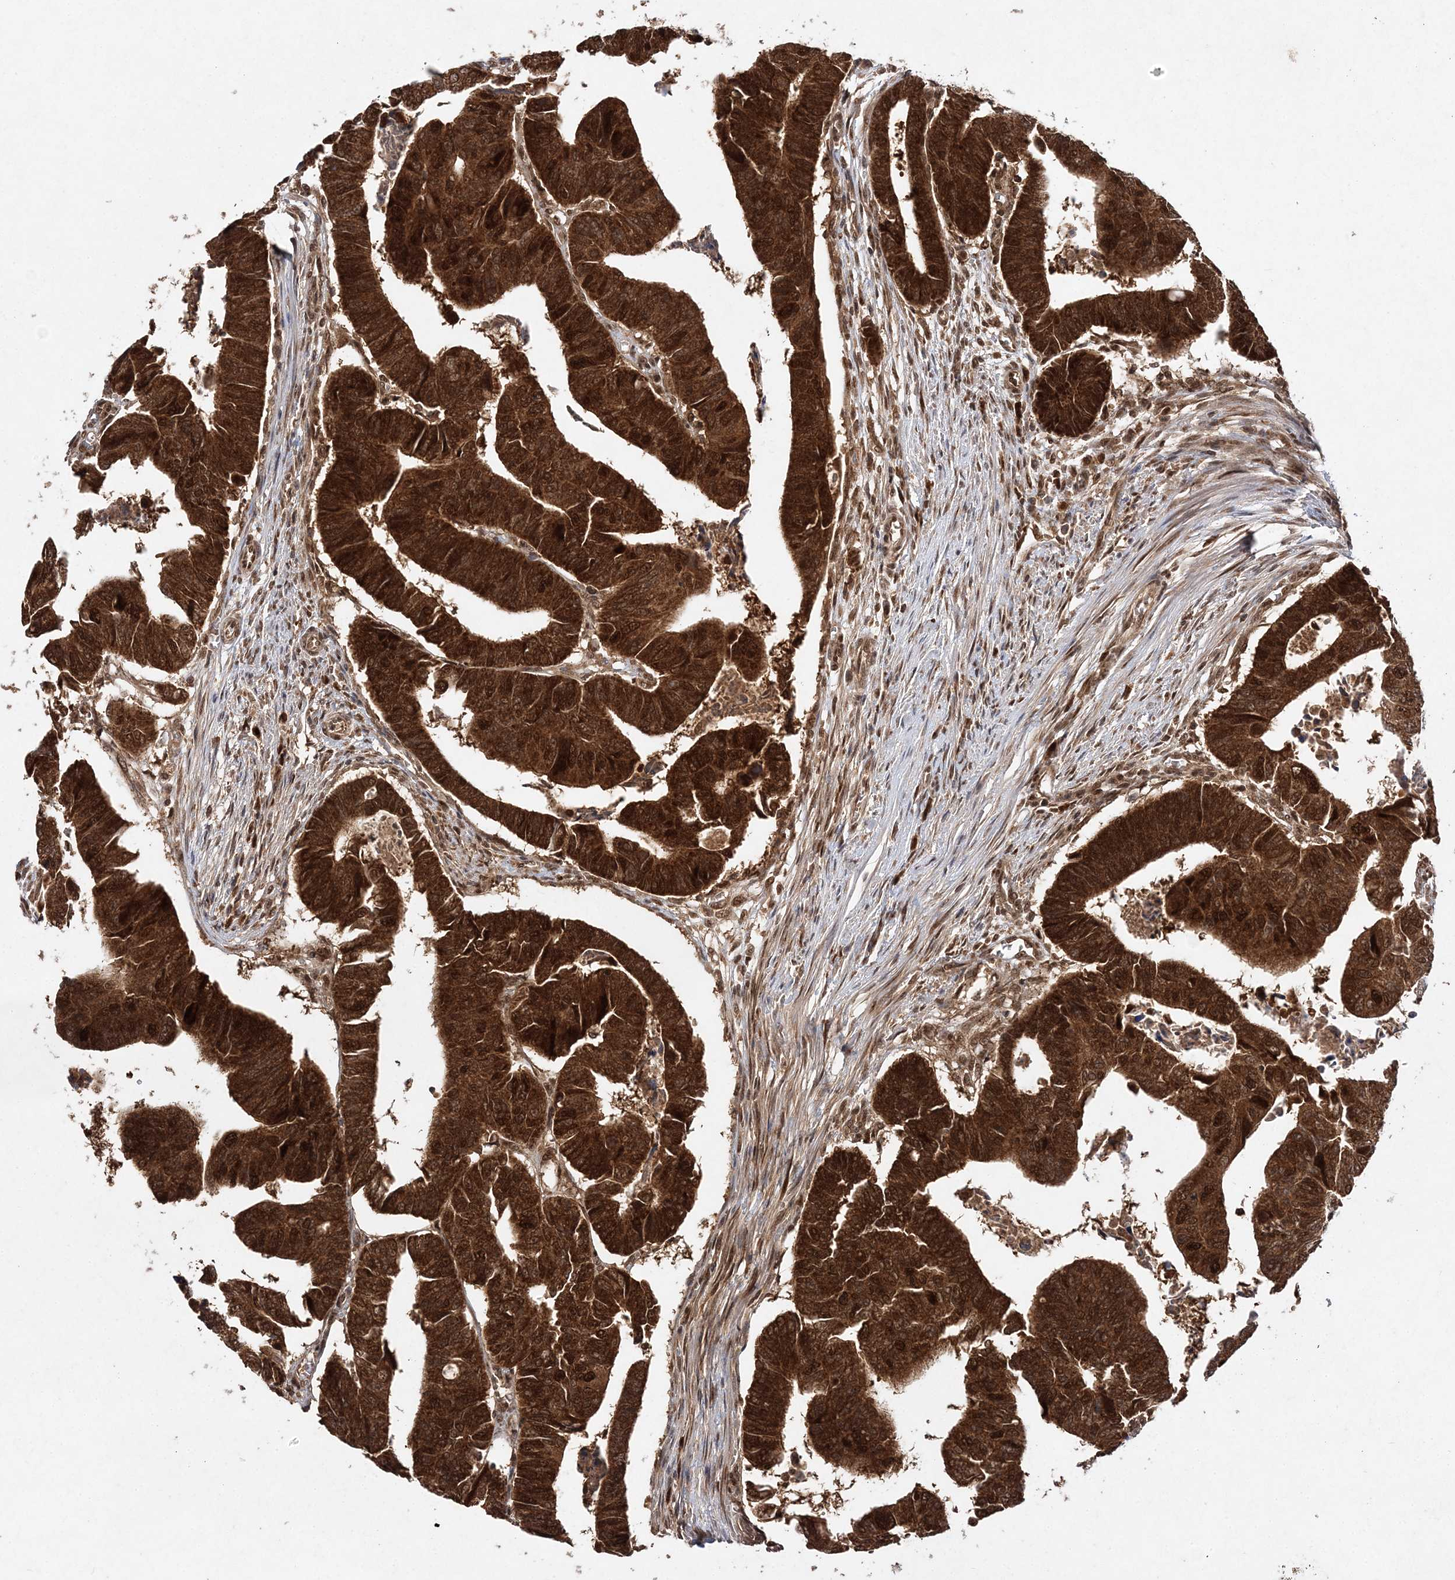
{"staining": {"intensity": "strong", "quantity": ">75%", "location": "cytoplasmic/membranous,nuclear"}, "tissue": "colorectal cancer", "cell_type": "Tumor cells", "image_type": "cancer", "snomed": [{"axis": "morphology", "description": "Adenocarcinoma, NOS"}, {"axis": "topography", "description": "Rectum"}], "caption": "This is a photomicrograph of IHC staining of colorectal cancer (adenocarcinoma), which shows strong expression in the cytoplasmic/membranous and nuclear of tumor cells.", "gene": "NIF3L1", "patient": {"sex": "female", "age": 65}}